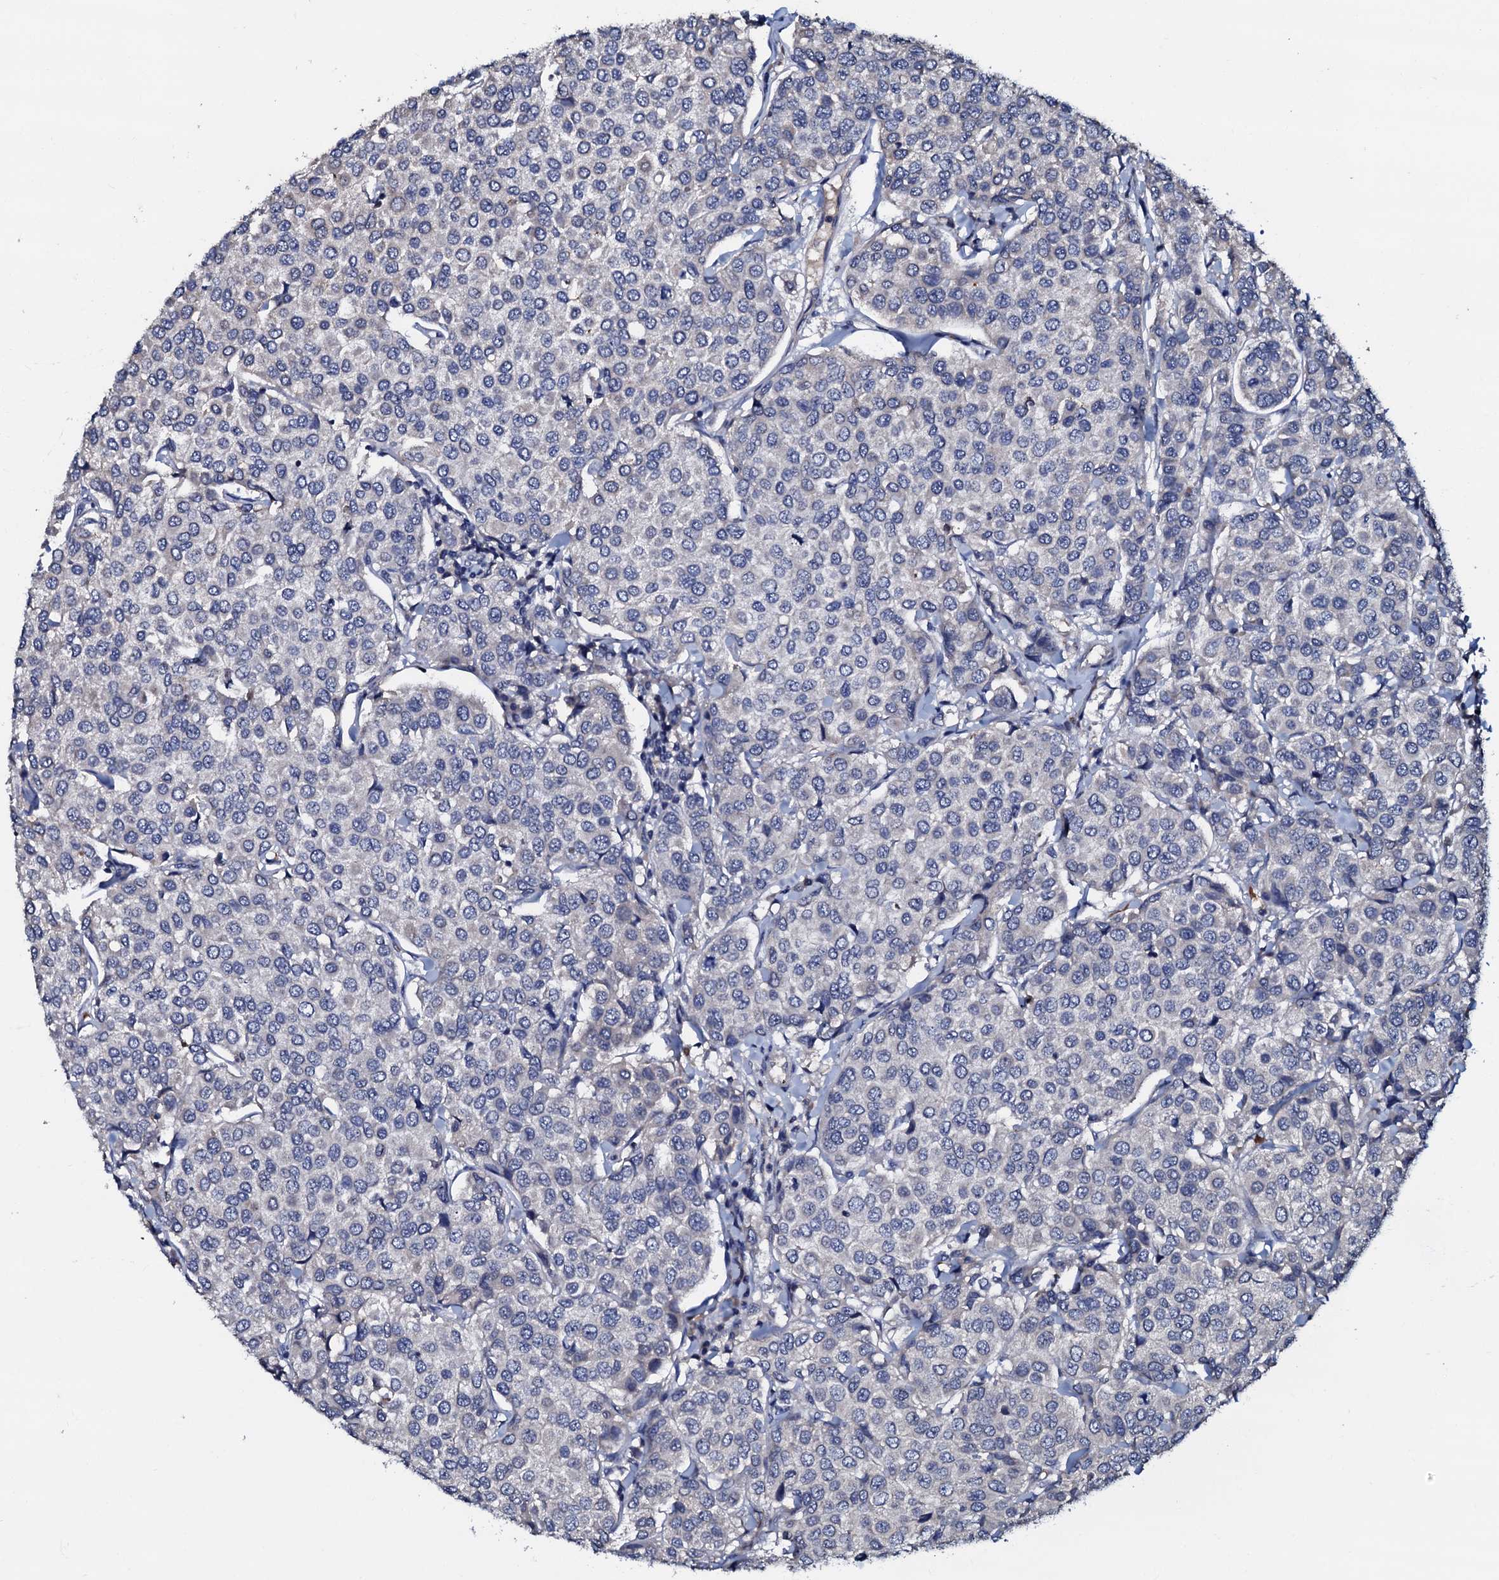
{"staining": {"intensity": "negative", "quantity": "none", "location": "none"}, "tissue": "breast cancer", "cell_type": "Tumor cells", "image_type": "cancer", "snomed": [{"axis": "morphology", "description": "Duct carcinoma"}, {"axis": "topography", "description": "Breast"}], "caption": "IHC of intraductal carcinoma (breast) displays no positivity in tumor cells.", "gene": "CPNE2", "patient": {"sex": "female", "age": 55}}